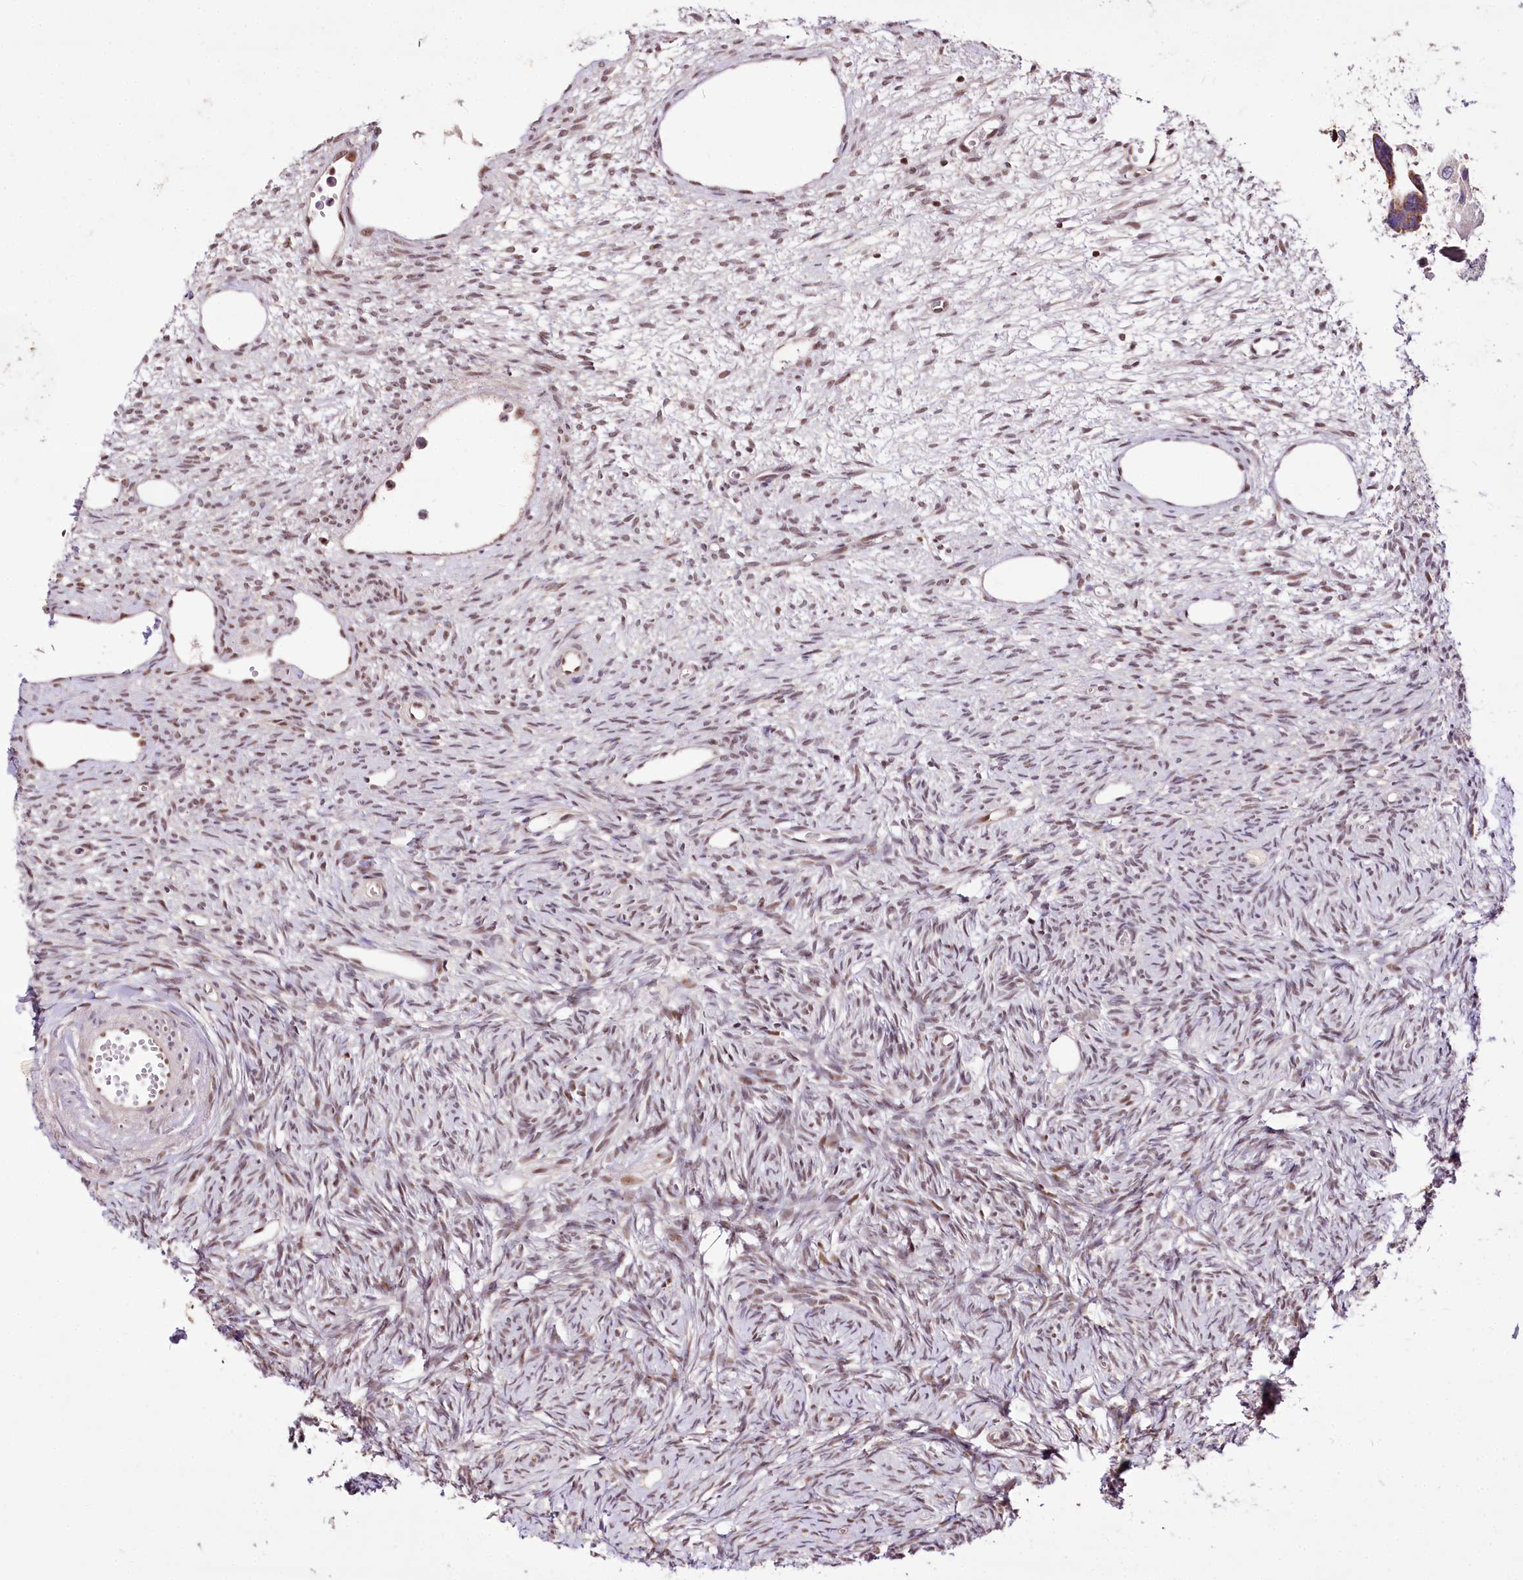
{"staining": {"intensity": "weak", "quantity": ">75%", "location": "nuclear"}, "tissue": "ovary", "cell_type": "Ovarian stroma cells", "image_type": "normal", "snomed": [{"axis": "morphology", "description": "Normal tissue, NOS"}, {"axis": "topography", "description": "Ovary"}], "caption": "Normal ovary shows weak nuclear expression in about >75% of ovarian stroma cells, visualized by immunohistochemistry. Using DAB (3,3'-diaminobenzidine) (brown) and hematoxylin (blue) stains, captured at high magnification using brightfield microscopy.", "gene": "POLA2", "patient": {"sex": "female", "age": 51}}